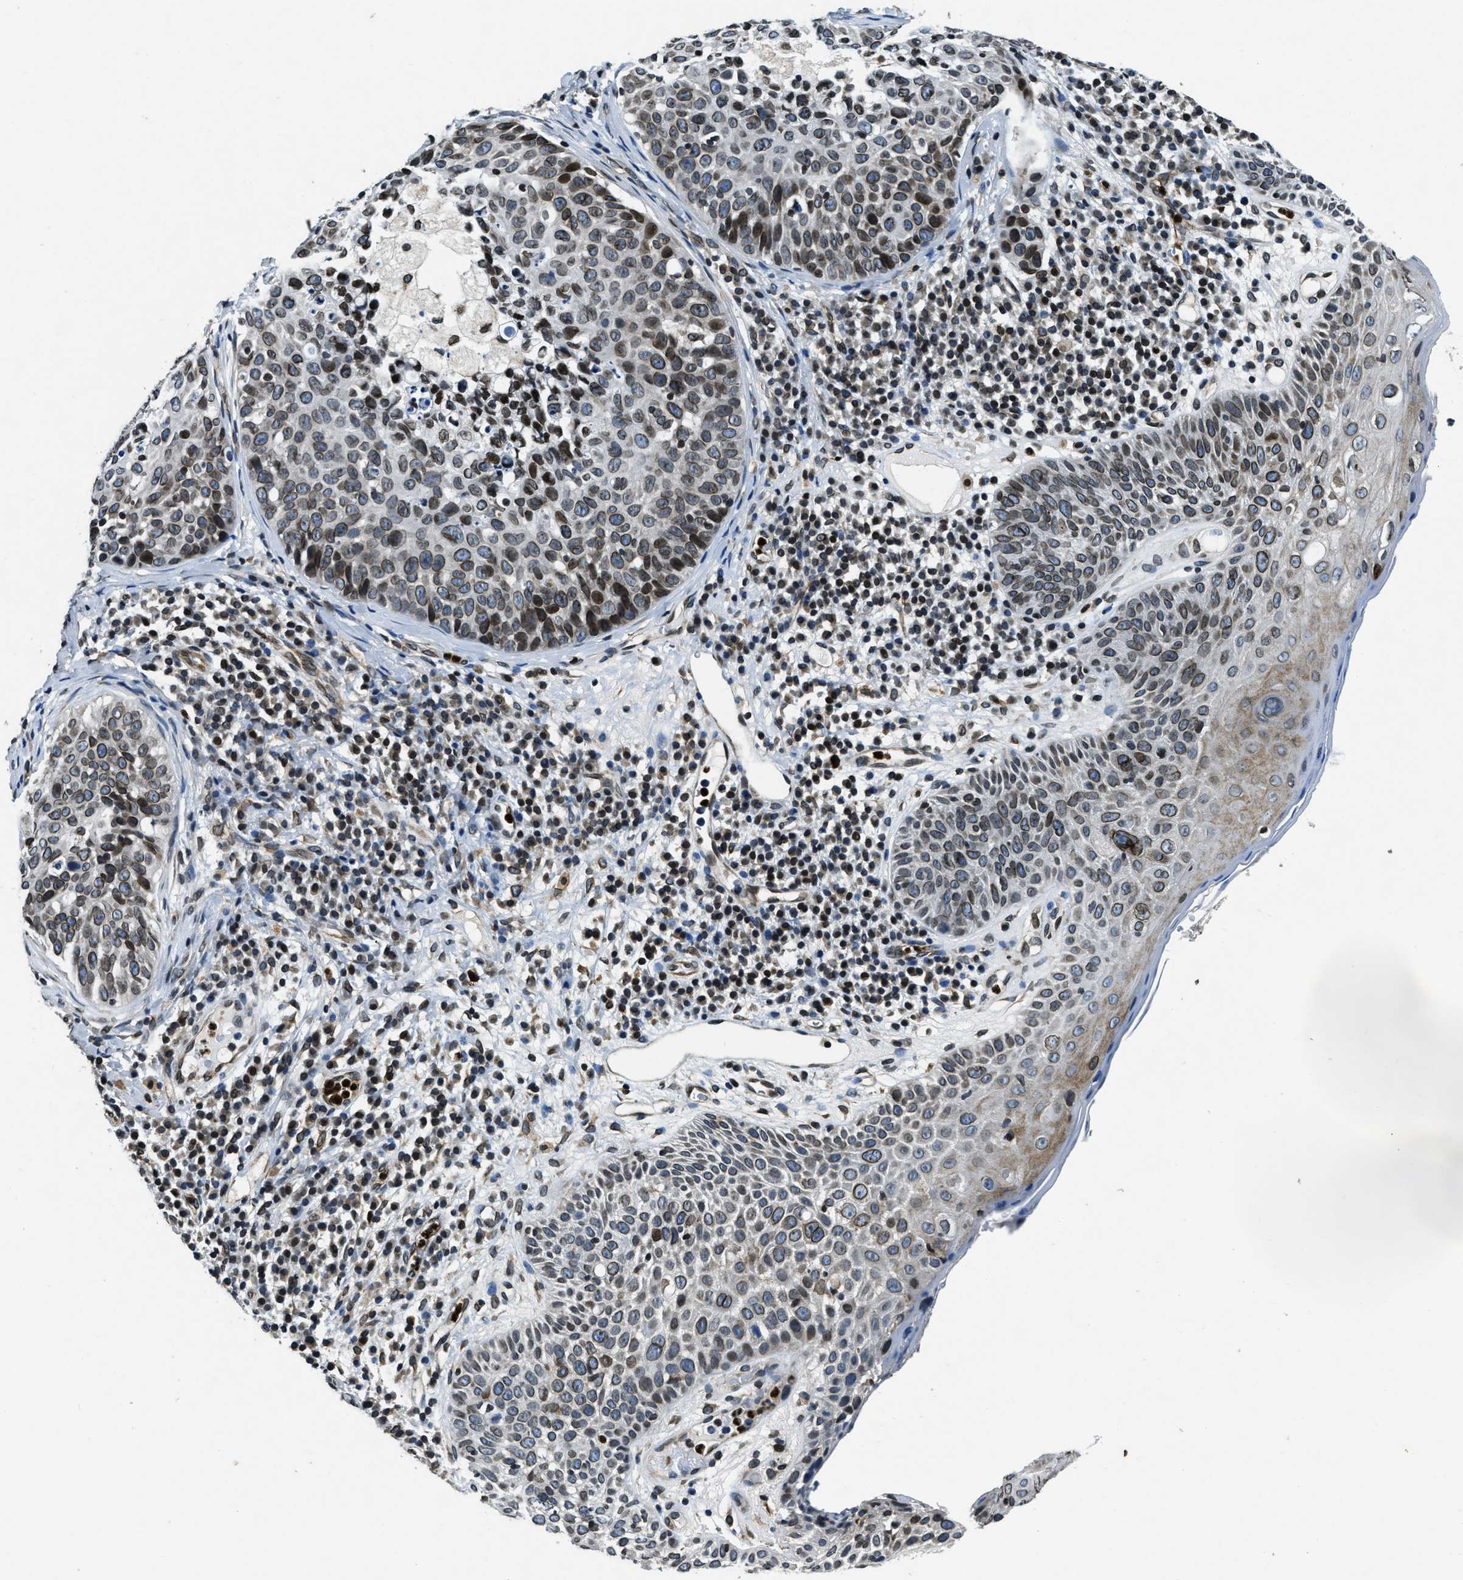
{"staining": {"intensity": "moderate", "quantity": ">75%", "location": "cytoplasmic/membranous,nuclear"}, "tissue": "skin cancer", "cell_type": "Tumor cells", "image_type": "cancer", "snomed": [{"axis": "morphology", "description": "Squamous cell carcinoma in situ, NOS"}, {"axis": "morphology", "description": "Squamous cell carcinoma, NOS"}, {"axis": "topography", "description": "Skin"}], "caption": "Immunohistochemistry histopathology image of neoplastic tissue: skin cancer stained using IHC displays medium levels of moderate protein expression localized specifically in the cytoplasmic/membranous and nuclear of tumor cells, appearing as a cytoplasmic/membranous and nuclear brown color.", "gene": "ZC3HC1", "patient": {"sex": "male", "age": 93}}